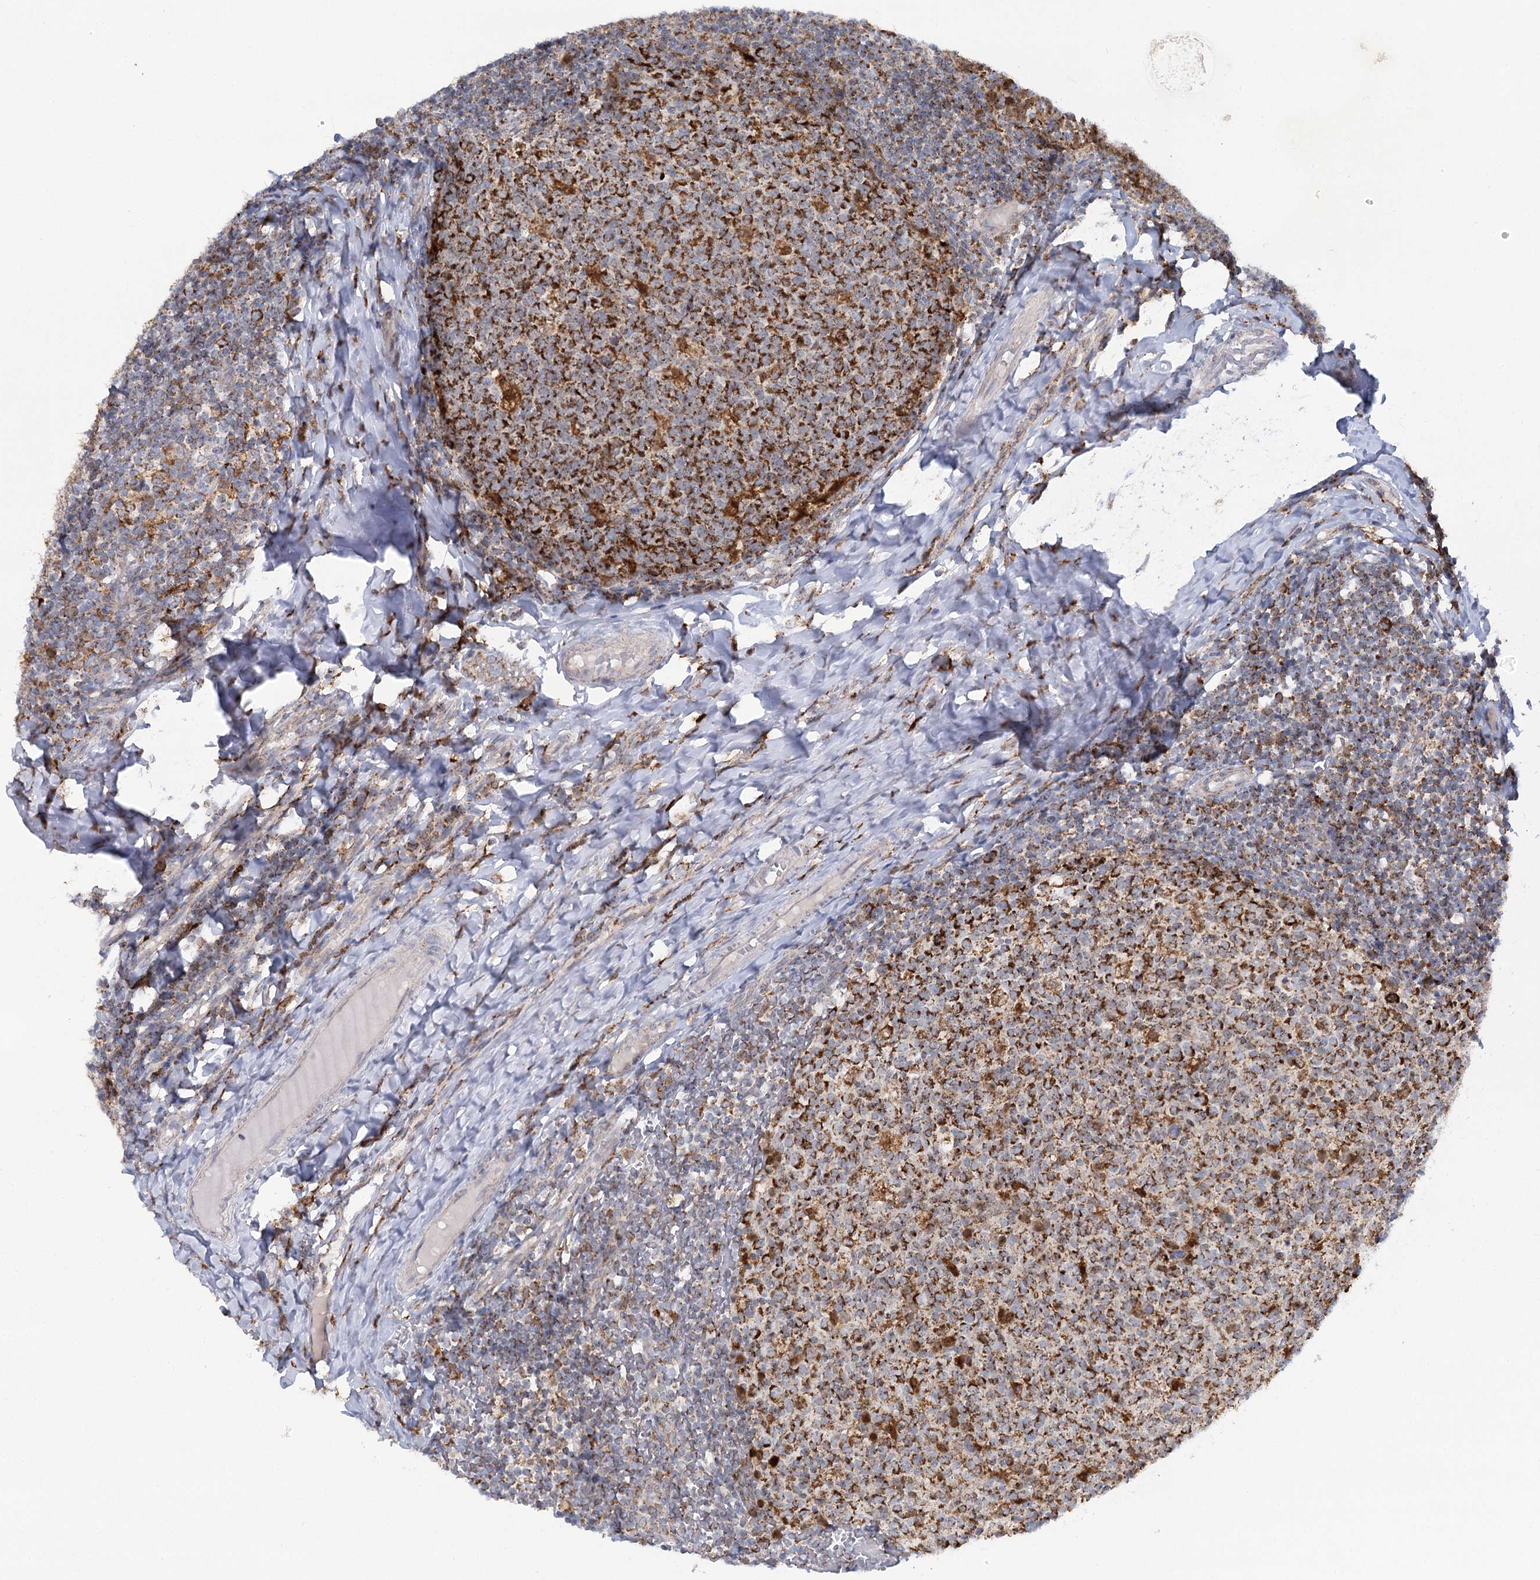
{"staining": {"intensity": "strong", "quantity": ">75%", "location": "cytoplasmic/membranous"}, "tissue": "tonsil", "cell_type": "Germinal center cells", "image_type": "normal", "snomed": [{"axis": "morphology", "description": "Normal tissue, NOS"}, {"axis": "topography", "description": "Tonsil"}], "caption": "Immunohistochemical staining of benign tonsil displays >75% levels of strong cytoplasmic/membranous protein expression in approximately >75% of germinal center cells. Ihc stains the protein in brown and the nuclei are stained blue.", "gene": "TAS1R1", "patient": {"sex": "female", "age": 19}}